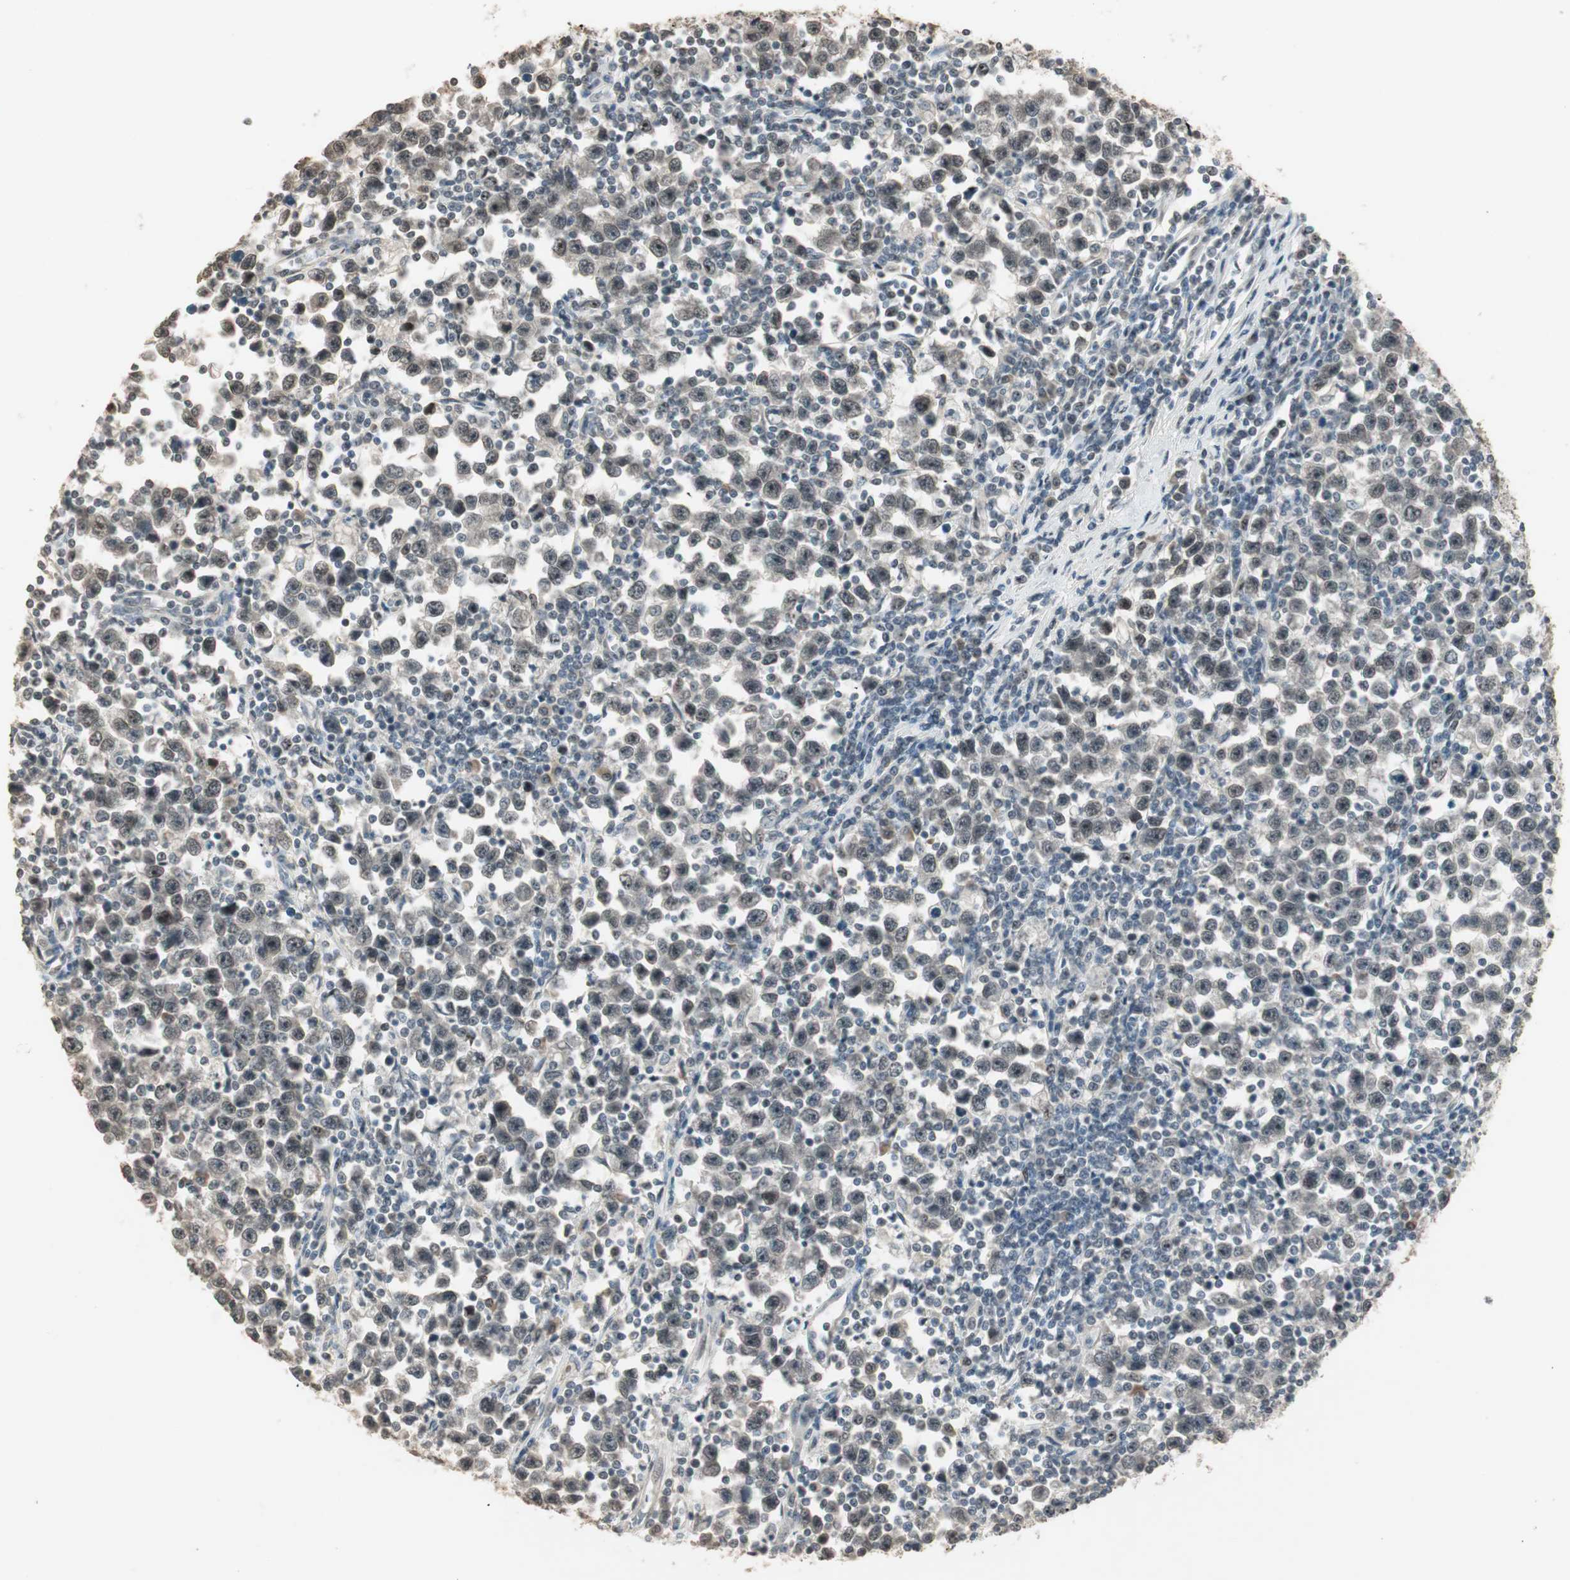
{"staining": {"intensity": "negative", "quantity": "none", "location": "none"}, "tissue": "testis cancer", "cell_type": "Tumor cells", "image_type": "cancer", "snomed": [{"axis": "morphology", "description": "Seminoma, NOS"}, {"axis": "topography", "description": "Testis"}], "caption": "Testis cancer (seminoma) was stained to show a protein in brown. There is no significant staining in tumor cells.", "gene": "ETV4", "patient": {"sex": "male", "age": 43}}